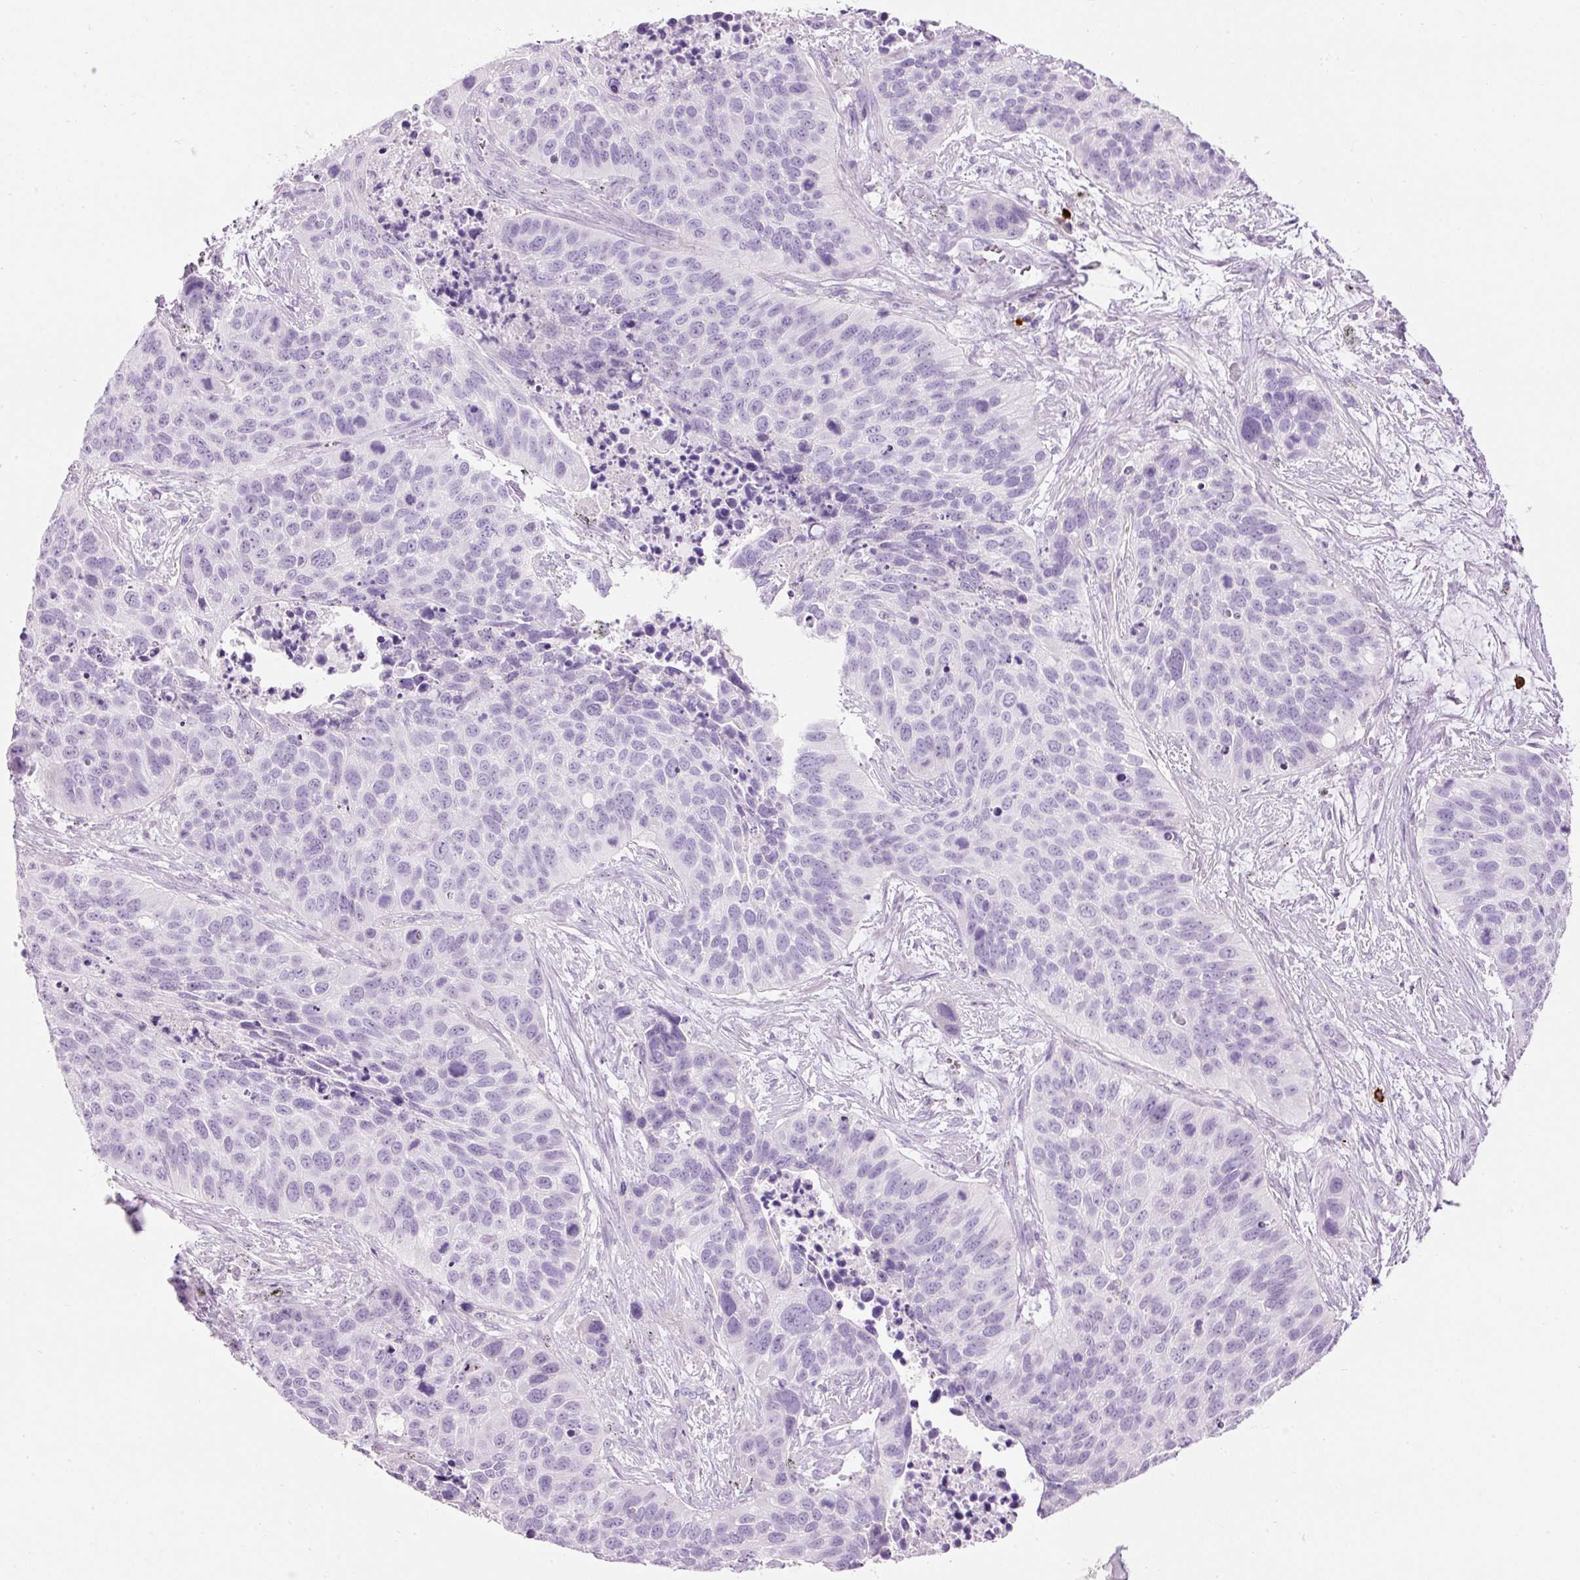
{"staining": {"intensity": "negative", "quantity": "none", "location": "none"}, "tissue": "lung cancer", "cell_type": "Tumor cells", "image_type": "cancer", "snomed": [{"axis": "morphology", "description": "Squamous cell carcinoma, NOS"}, {"axis": "topography", "description": "Lung"}], "caption": "IHC histopathology image of human squamous cell carcinoma (lung) stained for a protein (brown), which exhibits no positivity in tumor cells.", "gene": "CMA1", "patient": {"sex": "male", "age": 62}}